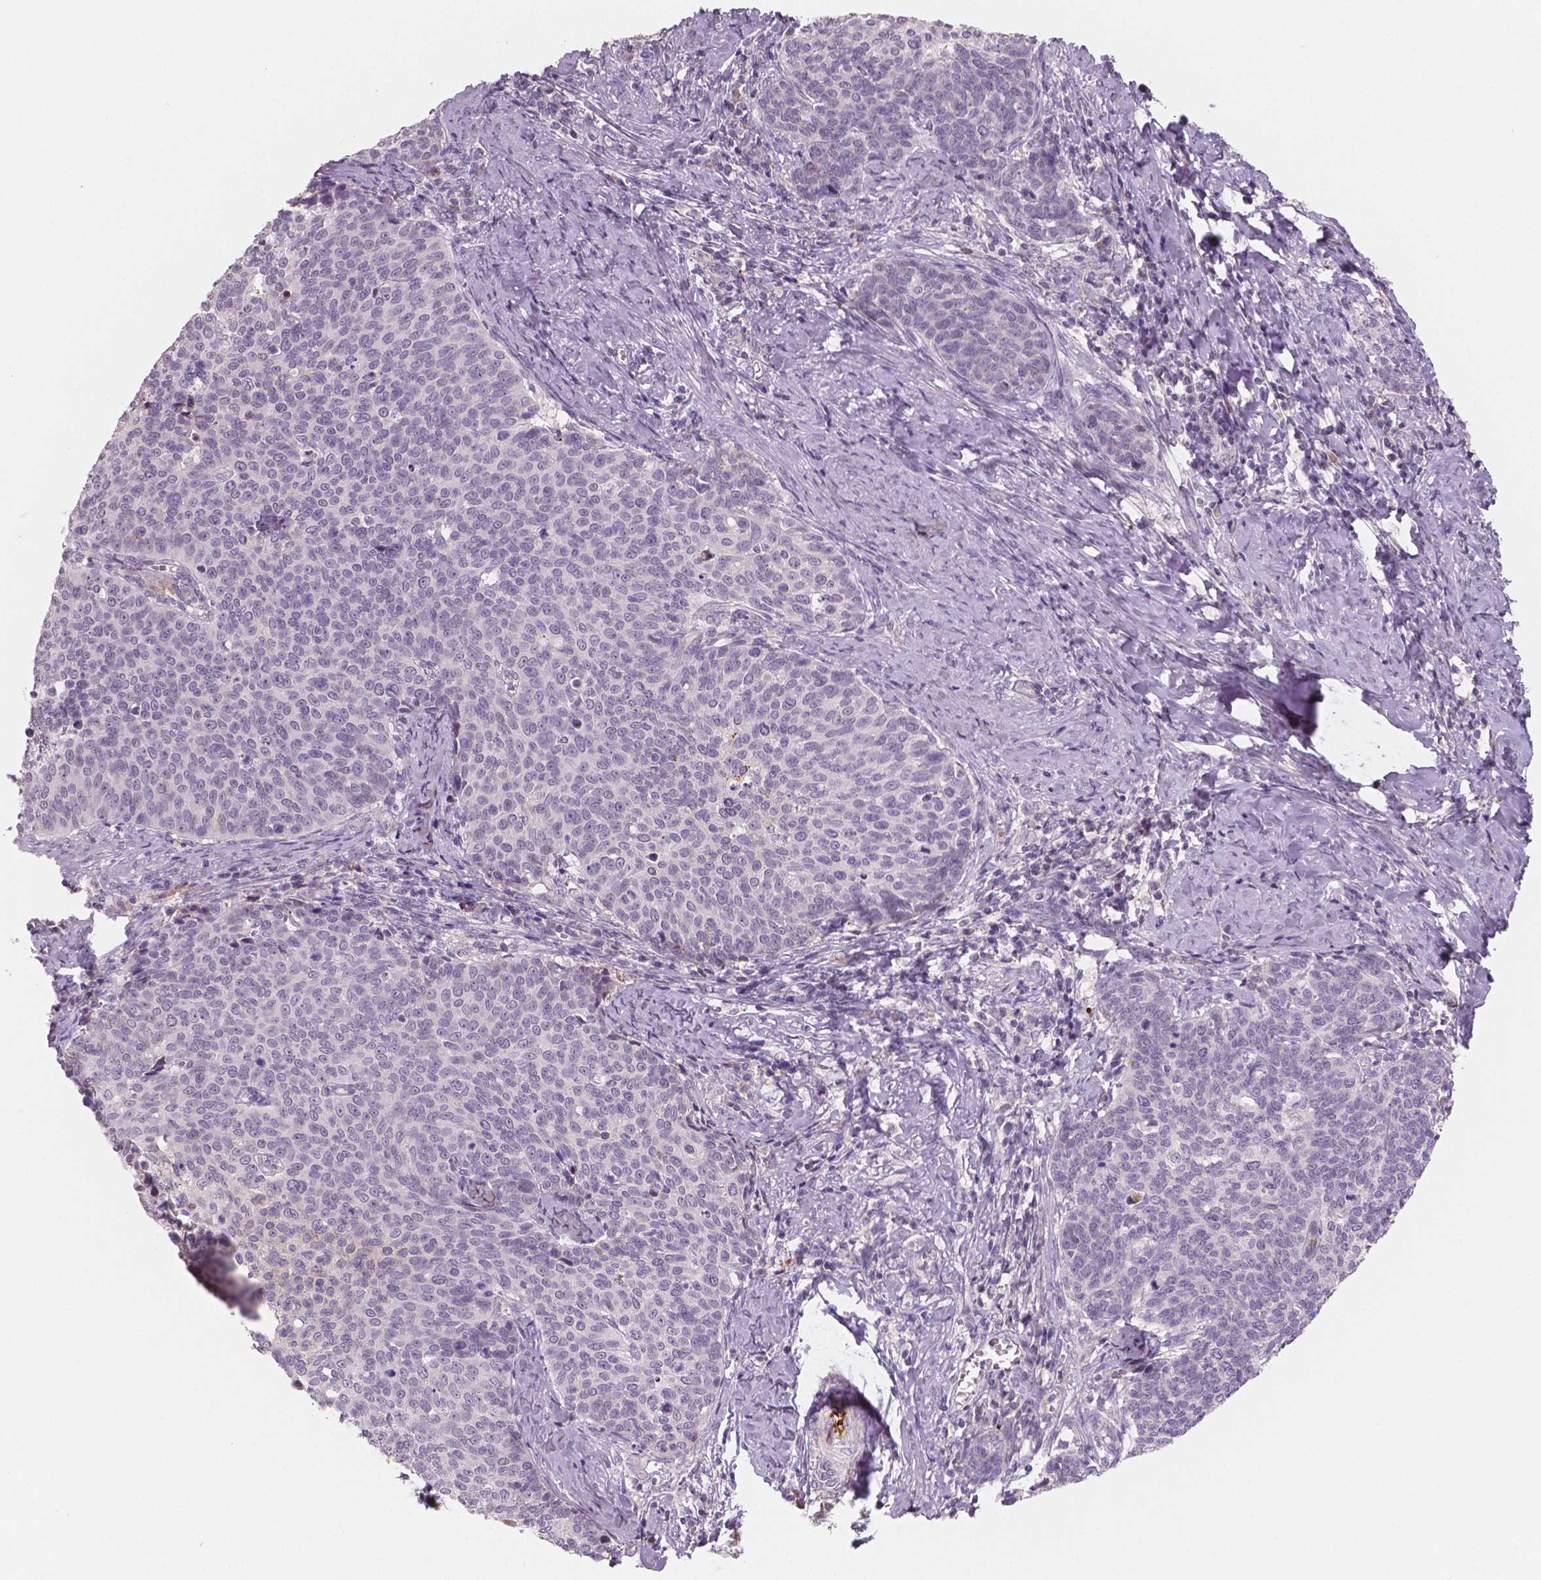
{"staining": {"intensity": "negative", "quantity": "none", "location": "none"}, "tissue": "cervical cancer", "cell_type": "Tumor cells", "image_type": "cancer", "snomed": [{"axis": "morphology", "description": "Normal tissue, NOS"}, {"axis": "morphology", "description": "Squamous cell carcinoma, NOS"}, {"axis": "topography", "description": "Cervix"}], "caption": "The histopathology image exhibits no significant staining in tumor cells of cervical squamous cell carcinoma. (DAB immunohistochemistry with hematoxylin counter stain).", "gene": "APOA4", "patient": {"sex": "female", "age": 39}}